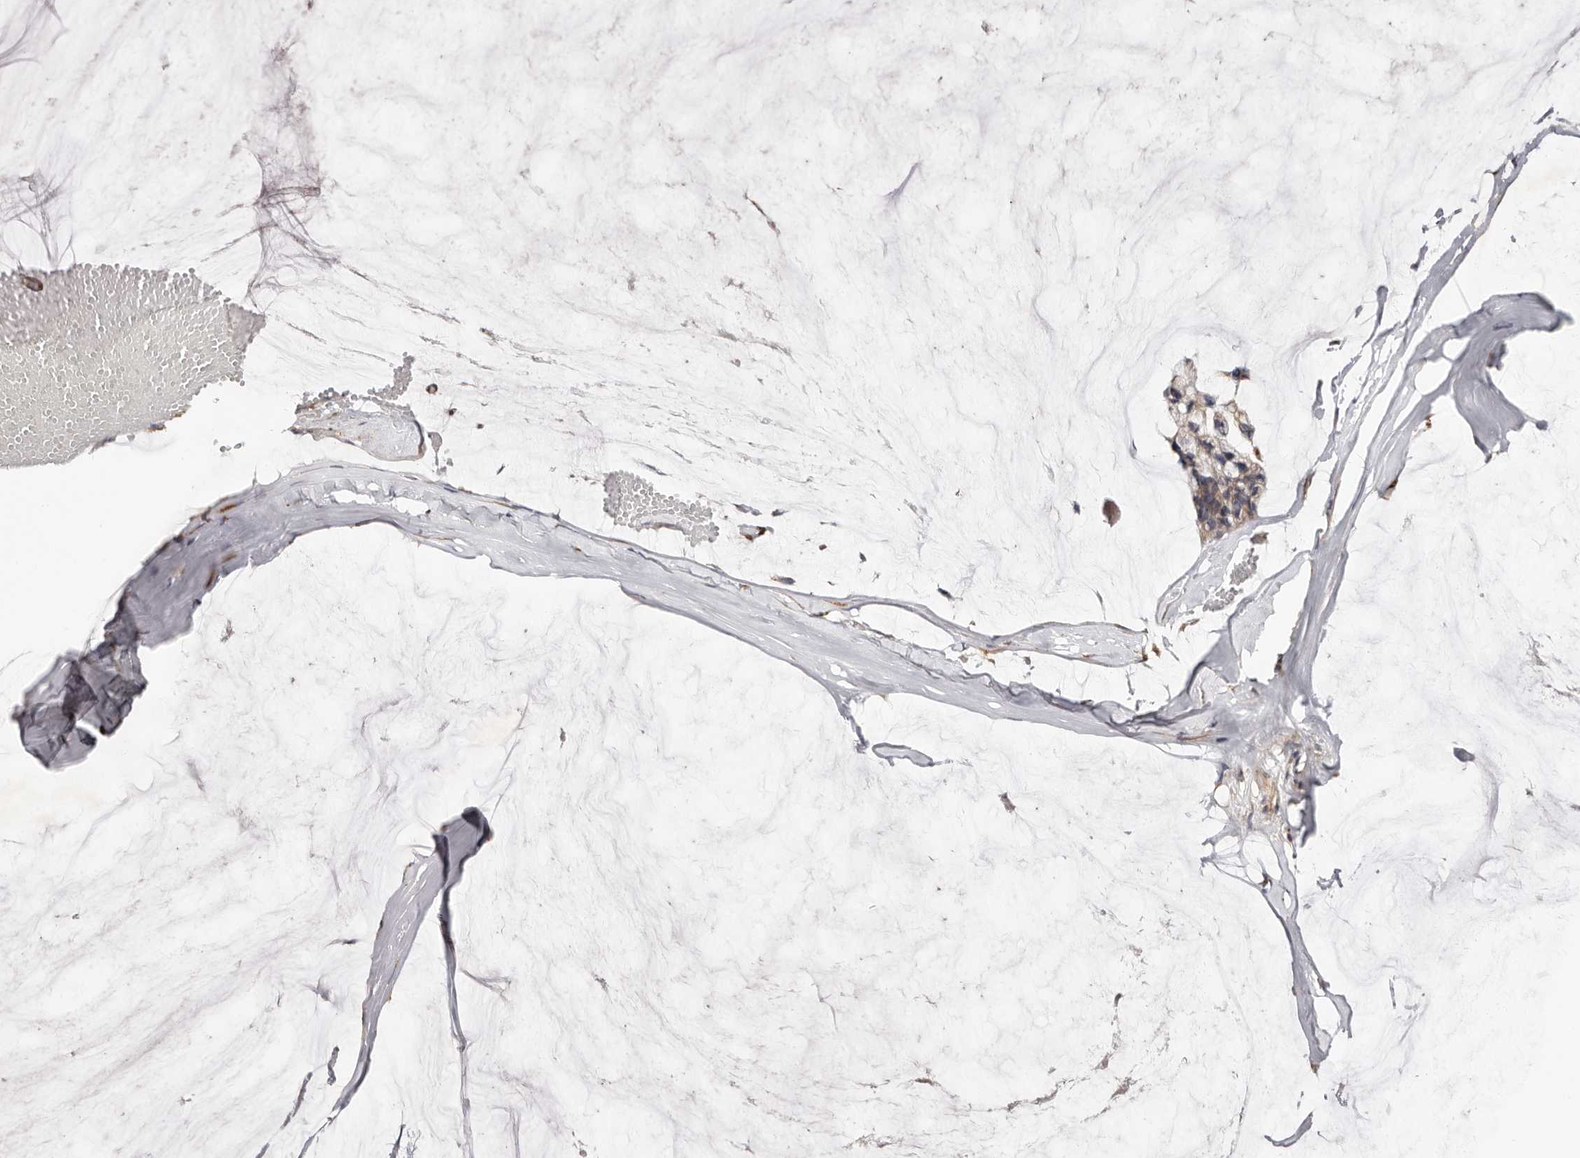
{"staining": {"intensity": "weak", "quantity": "25%-75%", "location": "cytoplasmic/membranous"}, "tissue": "ovarian cancer", "cell_type": "Tumor cells", "image_type": "cancer", "snomed": [{"axis": "morphology", "description": "Cystadenocarcinoma, mucinous, NOS"}, {"axis": "topography", "description": "Ovary"}], "caption": "The immunohistochemical stain highlights weak cytoplasmic/membranous staining in tumor cells of mucinous cystadenocarcinoma (ovarian) tissue.", "gene": "DACT2", "patient": {"sex": "female", "age": 39}}